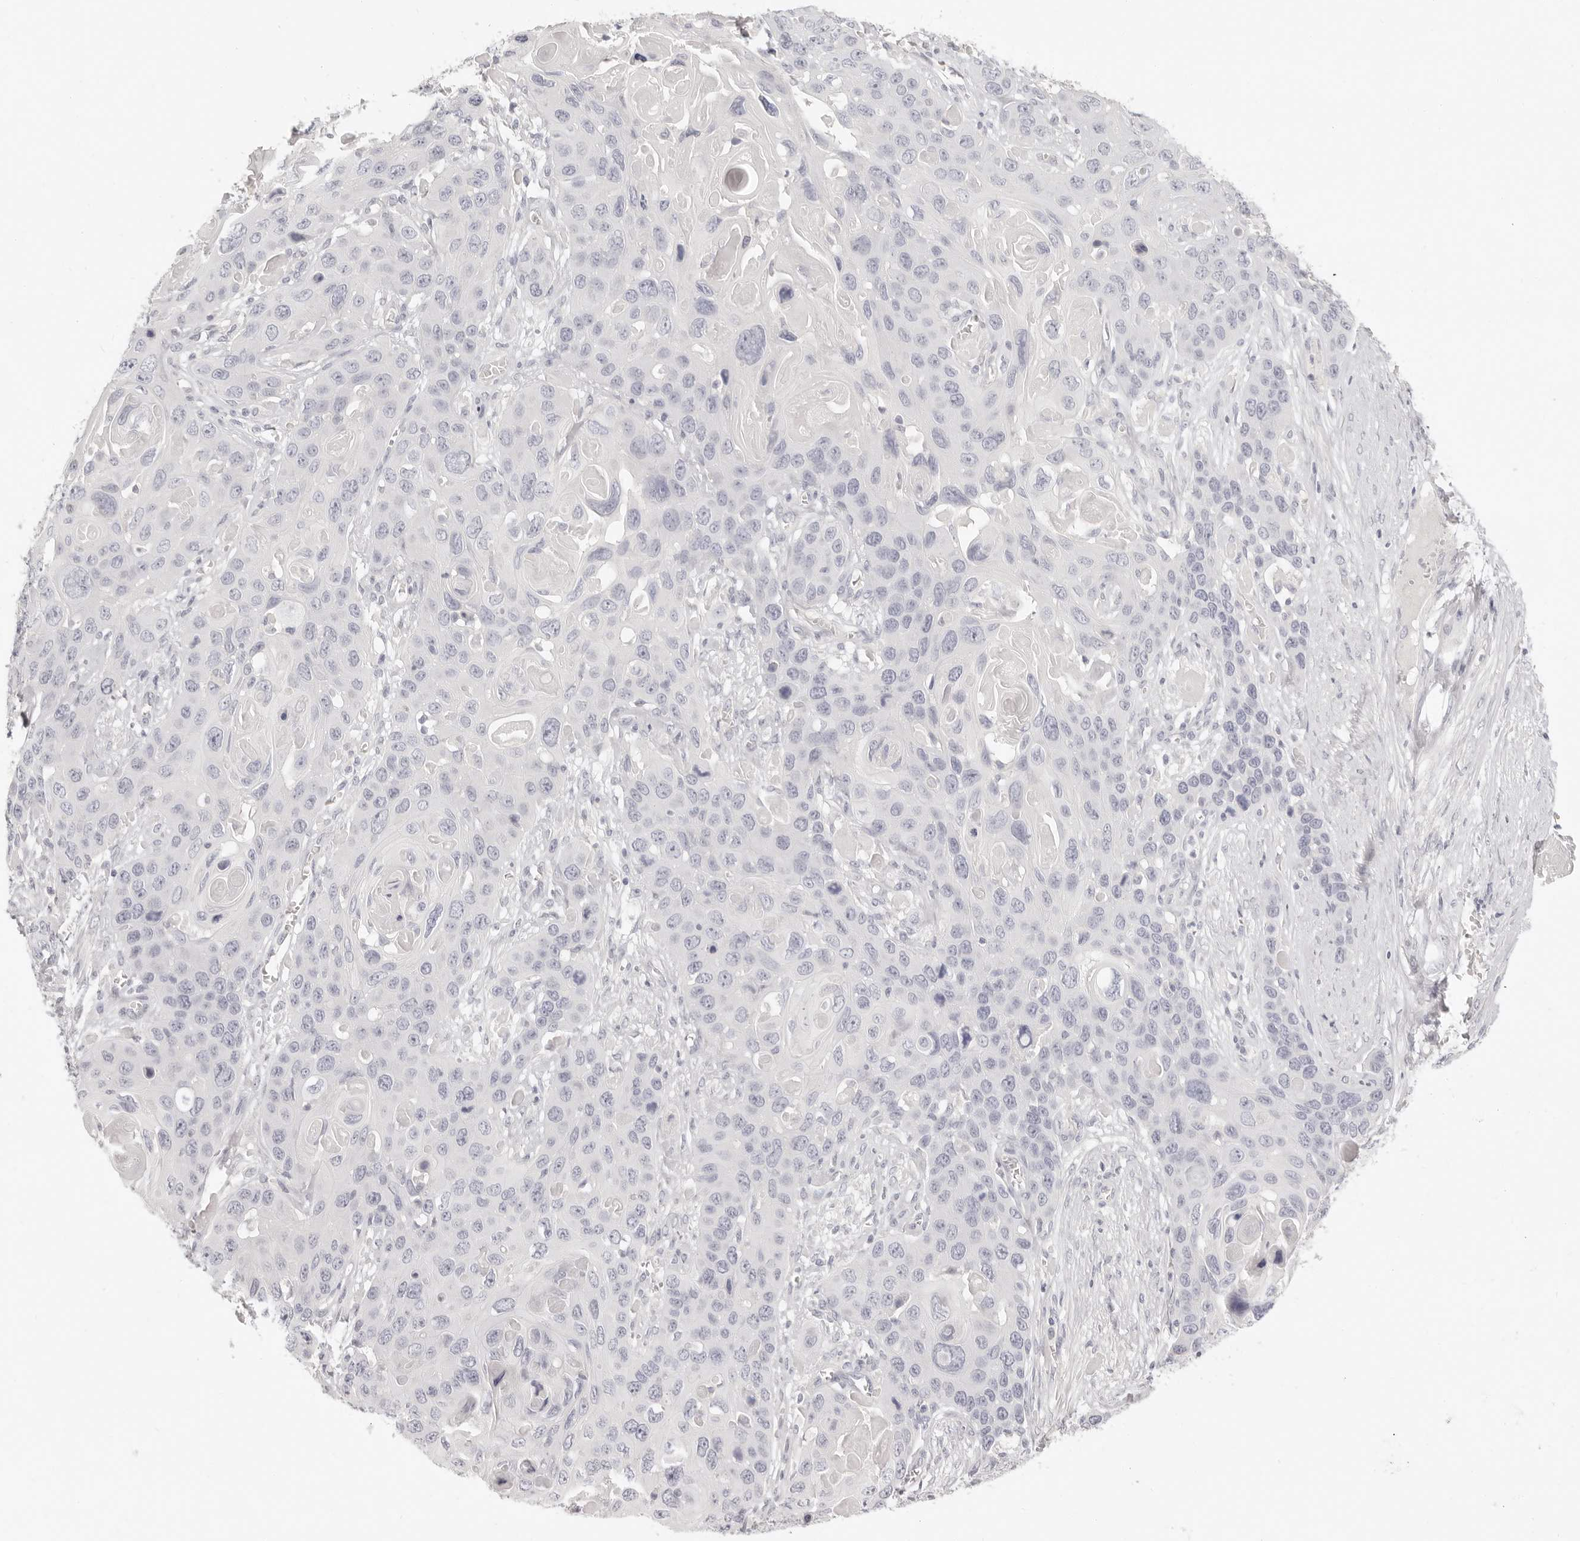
{"staining": {"intensity": "negative", "quantity": "none", "location": "none"}, "tissue": "skin cancer", "cell_type": "Tumor cells", "image_type": "cancer", "snomed": [{"axis": "morphology", "description": "Squamous cell carcinoma, NOS"}, {"axis": "topography", "description": "Skin"}], "caption": "Tumor cells show no significant positivity in skin squamous cell carcinoma. The staining is performed using DAB (3,3'-diaminobenzidine) brown chromogen with nuclei counter-stained in using hematoxylin.", "gene": "FABP1", "patient": {"sex": "male", "age": 55}}